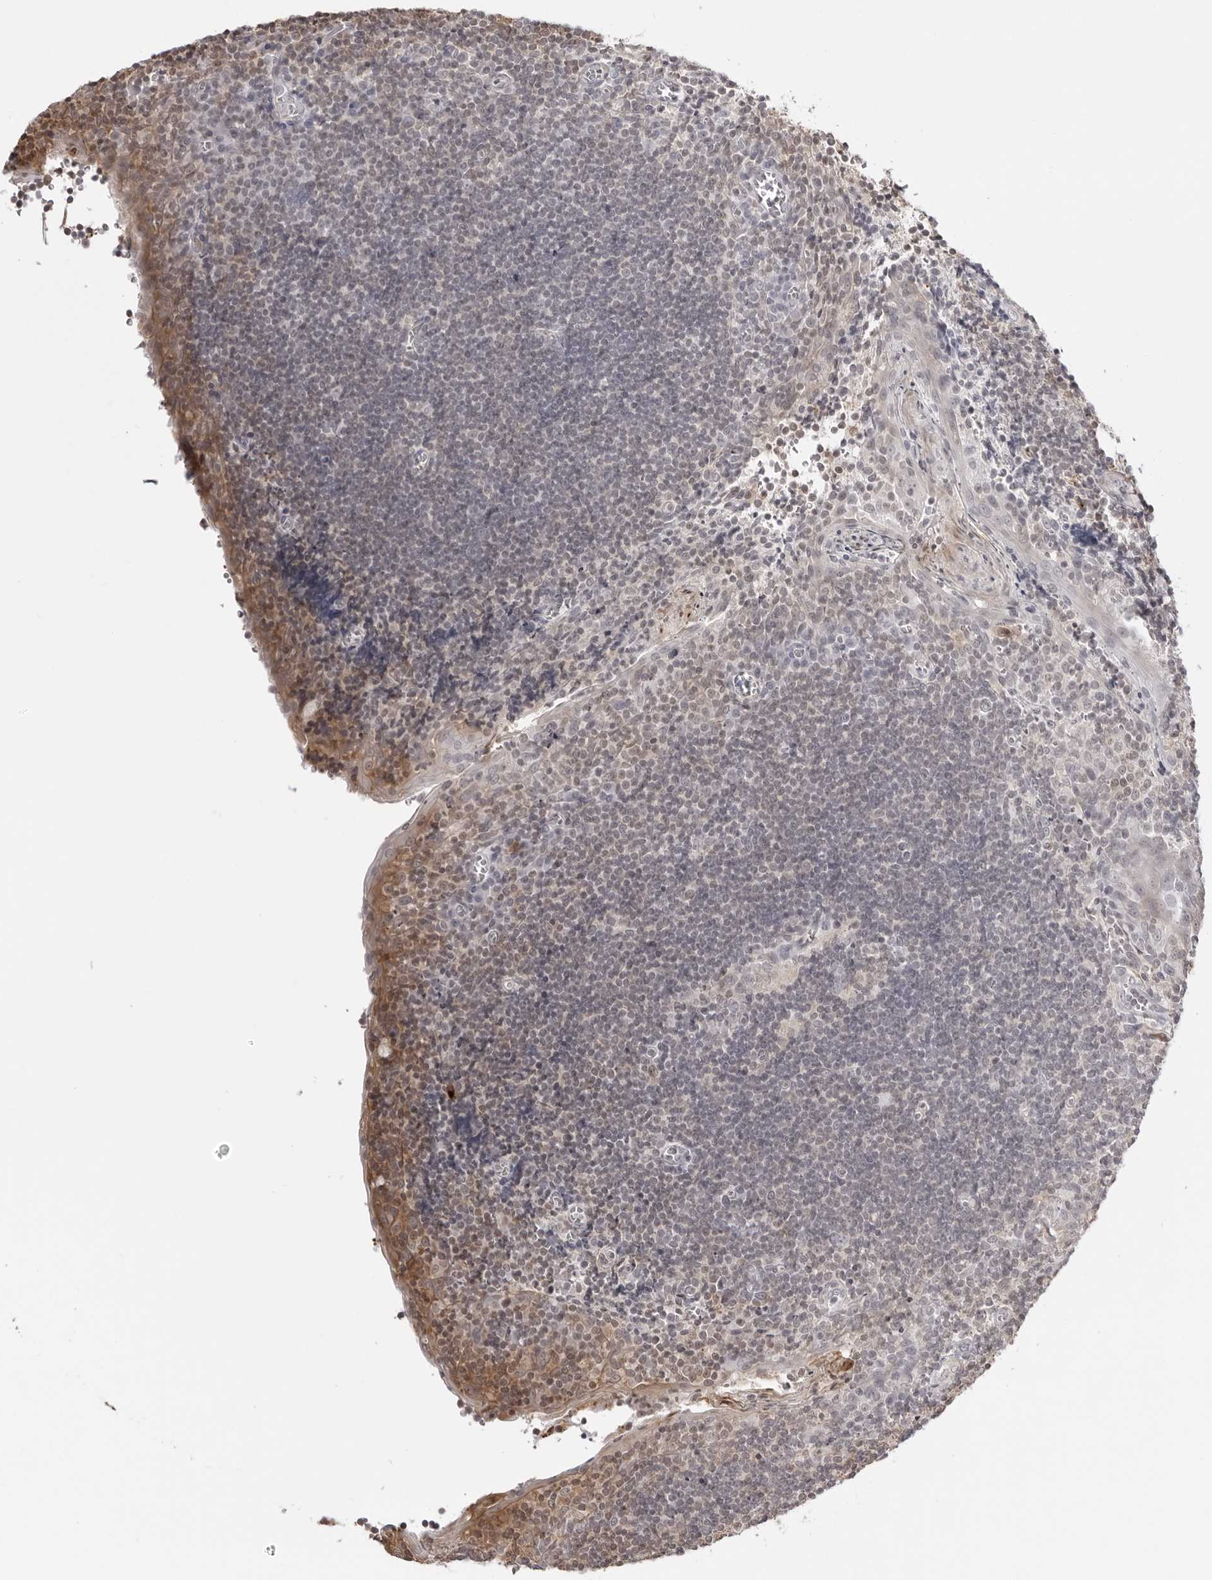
{"staining": {"intensity": "negative", "quantity": "none", "location": "none"}, "tissue": "tonsil", "cell_type": "Germinal center cells", "image_type": "normal", "snomed": [{"axis": "morphology", "description": "Normal tissue, NOS"}, {"axis": "topography", "description": "Tonsil"}], "caption": "An immunohistochemistry (IHC) image of normal tonsil is shown. There is no staining in germinal center cells of tonsil. Nuclei are stained in blue.", "gene": "UNK", "patient": {"sex": "male", "age": 27}}